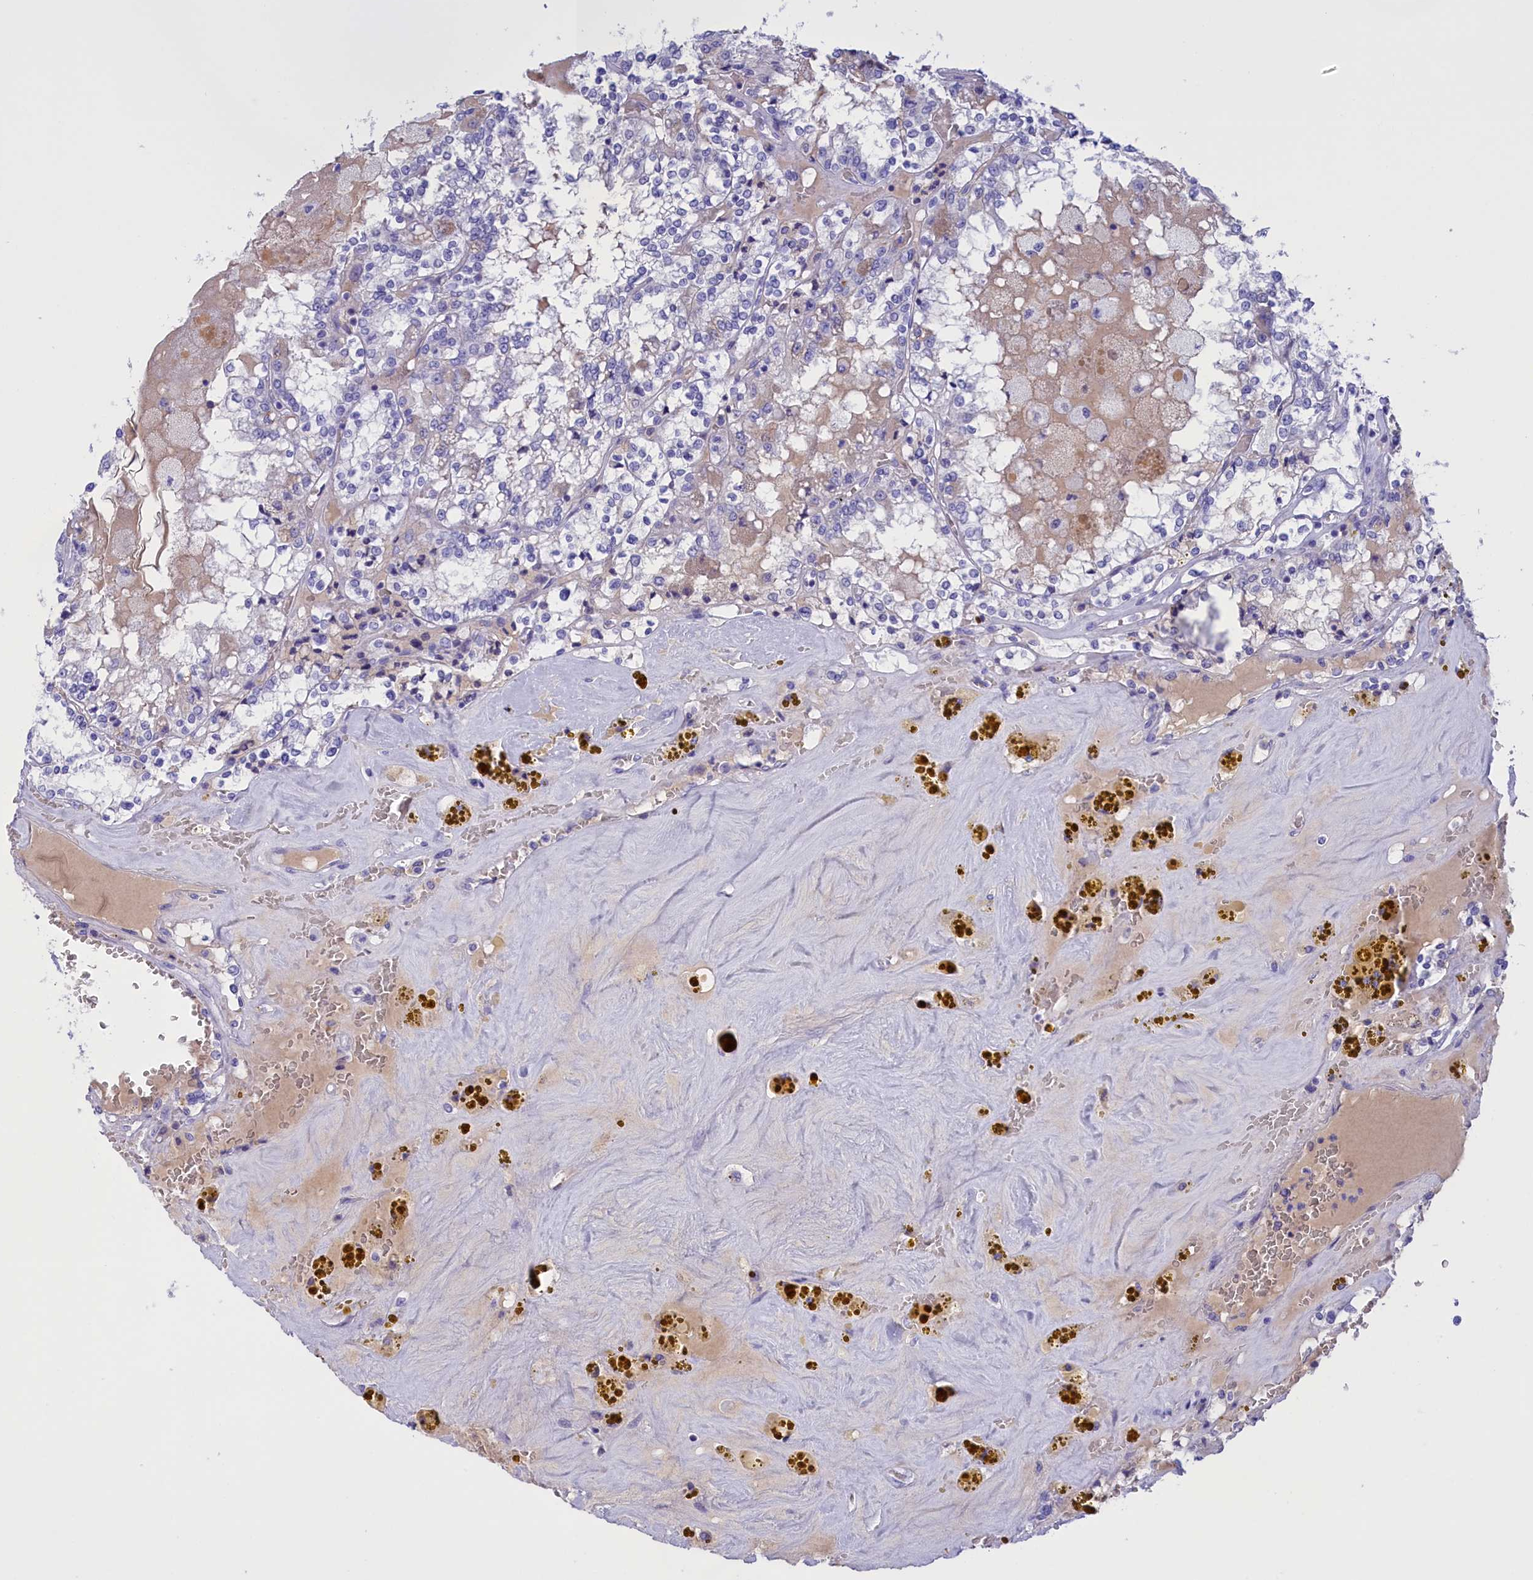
{"staining": {"intensity": "negative", "quantity": "none", "location": "none"}, "tissue": "renal cancer", "cell_type": "Tumor cells", "image_type": "cancer", "snomed": [{"axis": "morphology", "description": "Adenocarcinoma, NOS"}, {"axis": "topography", "description": "Kidney"}], "caption": "Renal cancer (adenocarcinoma) stained for a protein using immunohistochemistry (IHC) shows no expression tumor cells.", "gene": "PROK2", "patient": {"sex": "female", "age": 56}}